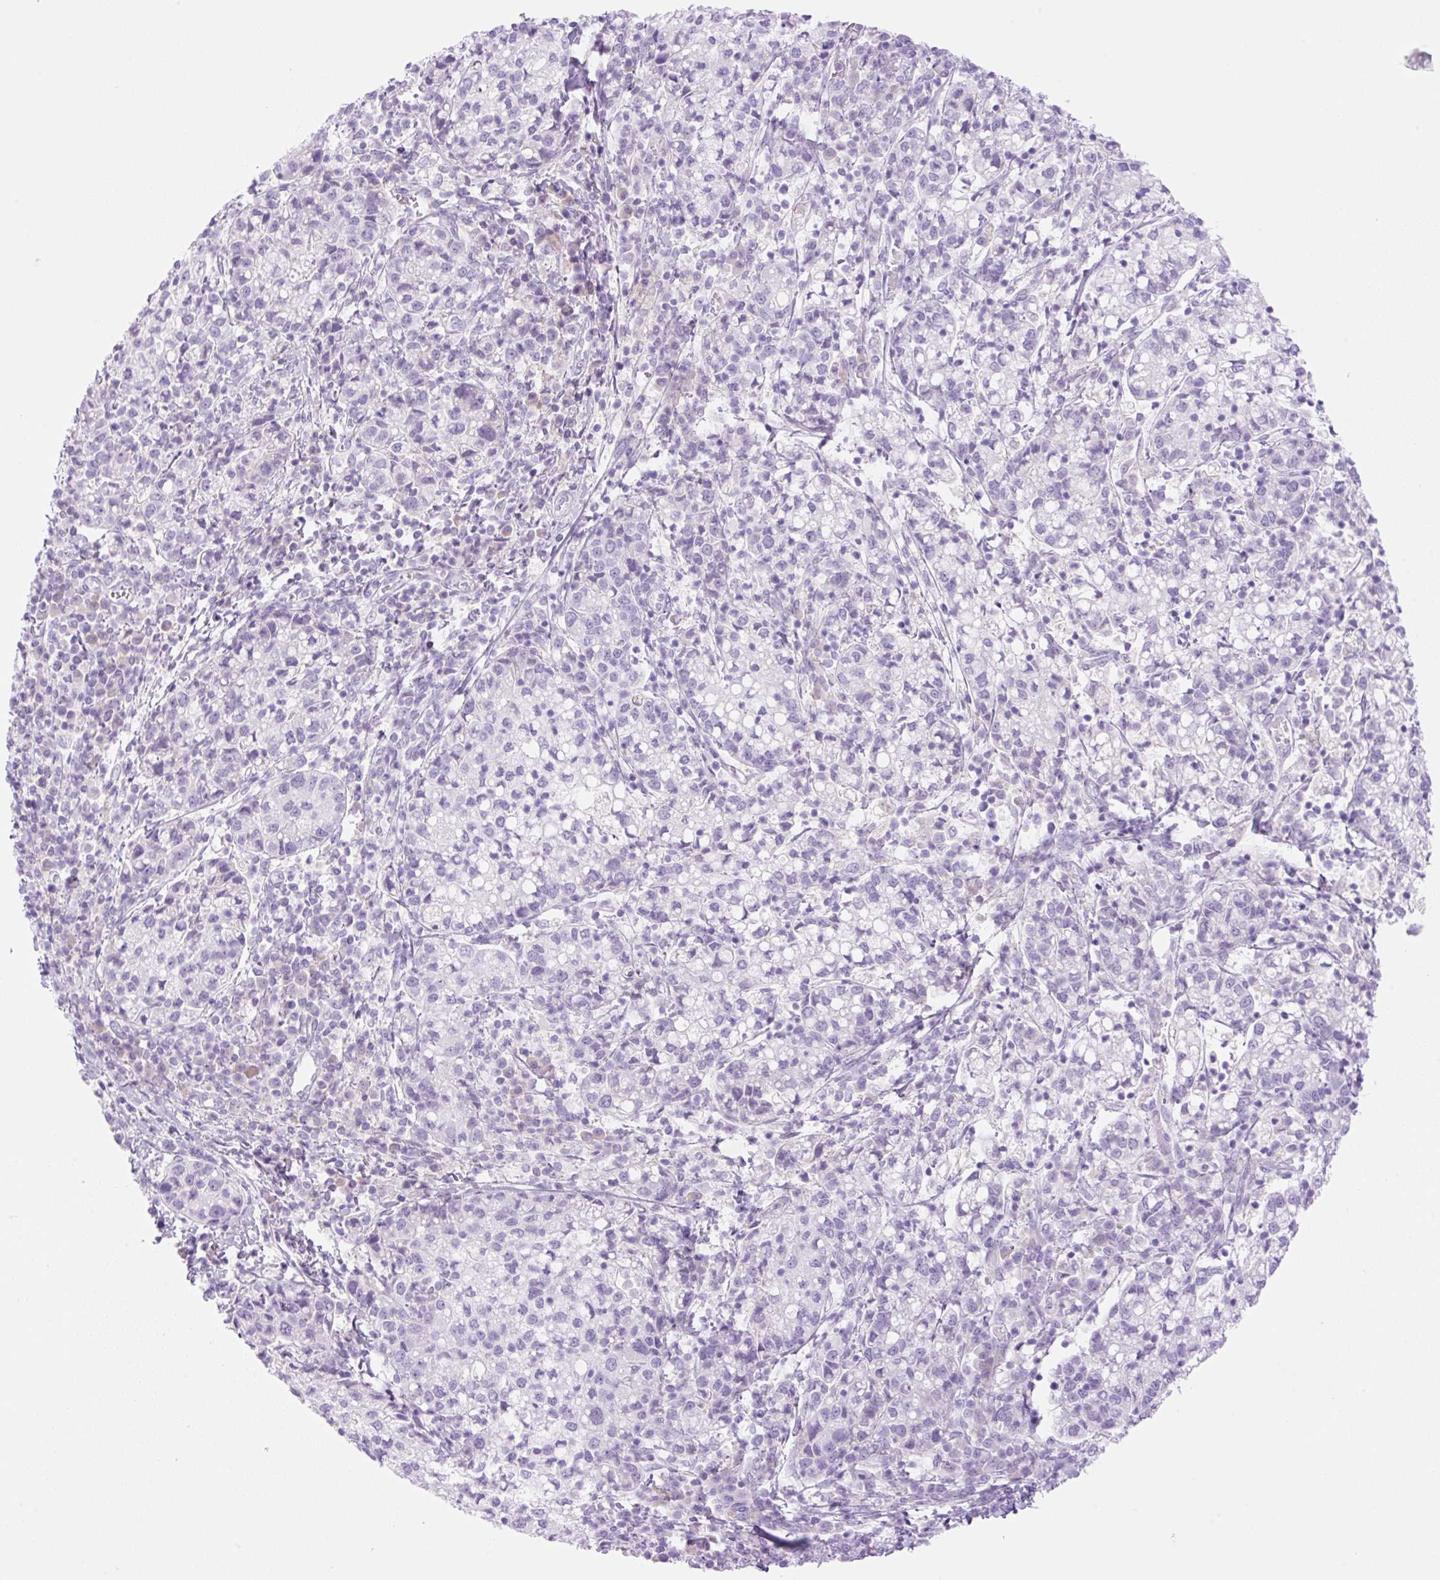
{"staining": {"intensity": "negative", "quantity": "none", "location": "none"}, "tissue": "cervical cancer", "cell_type": "Tumor cells", "image_type": "cancer", "snomed": [{"axis": "morphology", "description": "Normal tissue, NOS"}, {"axis": "morphology", "description": "Adenocarcinoma, NOS"}, {"axis": "topography", "description": "Cervix"}], "caption": "Tumor cells show no significant protein positivity in cervical adenocarcinoma. (DAB IHC with hematoxylin counter stain).", "gene": "PALM3", "patient": {"sex": "female", "age": 44}}